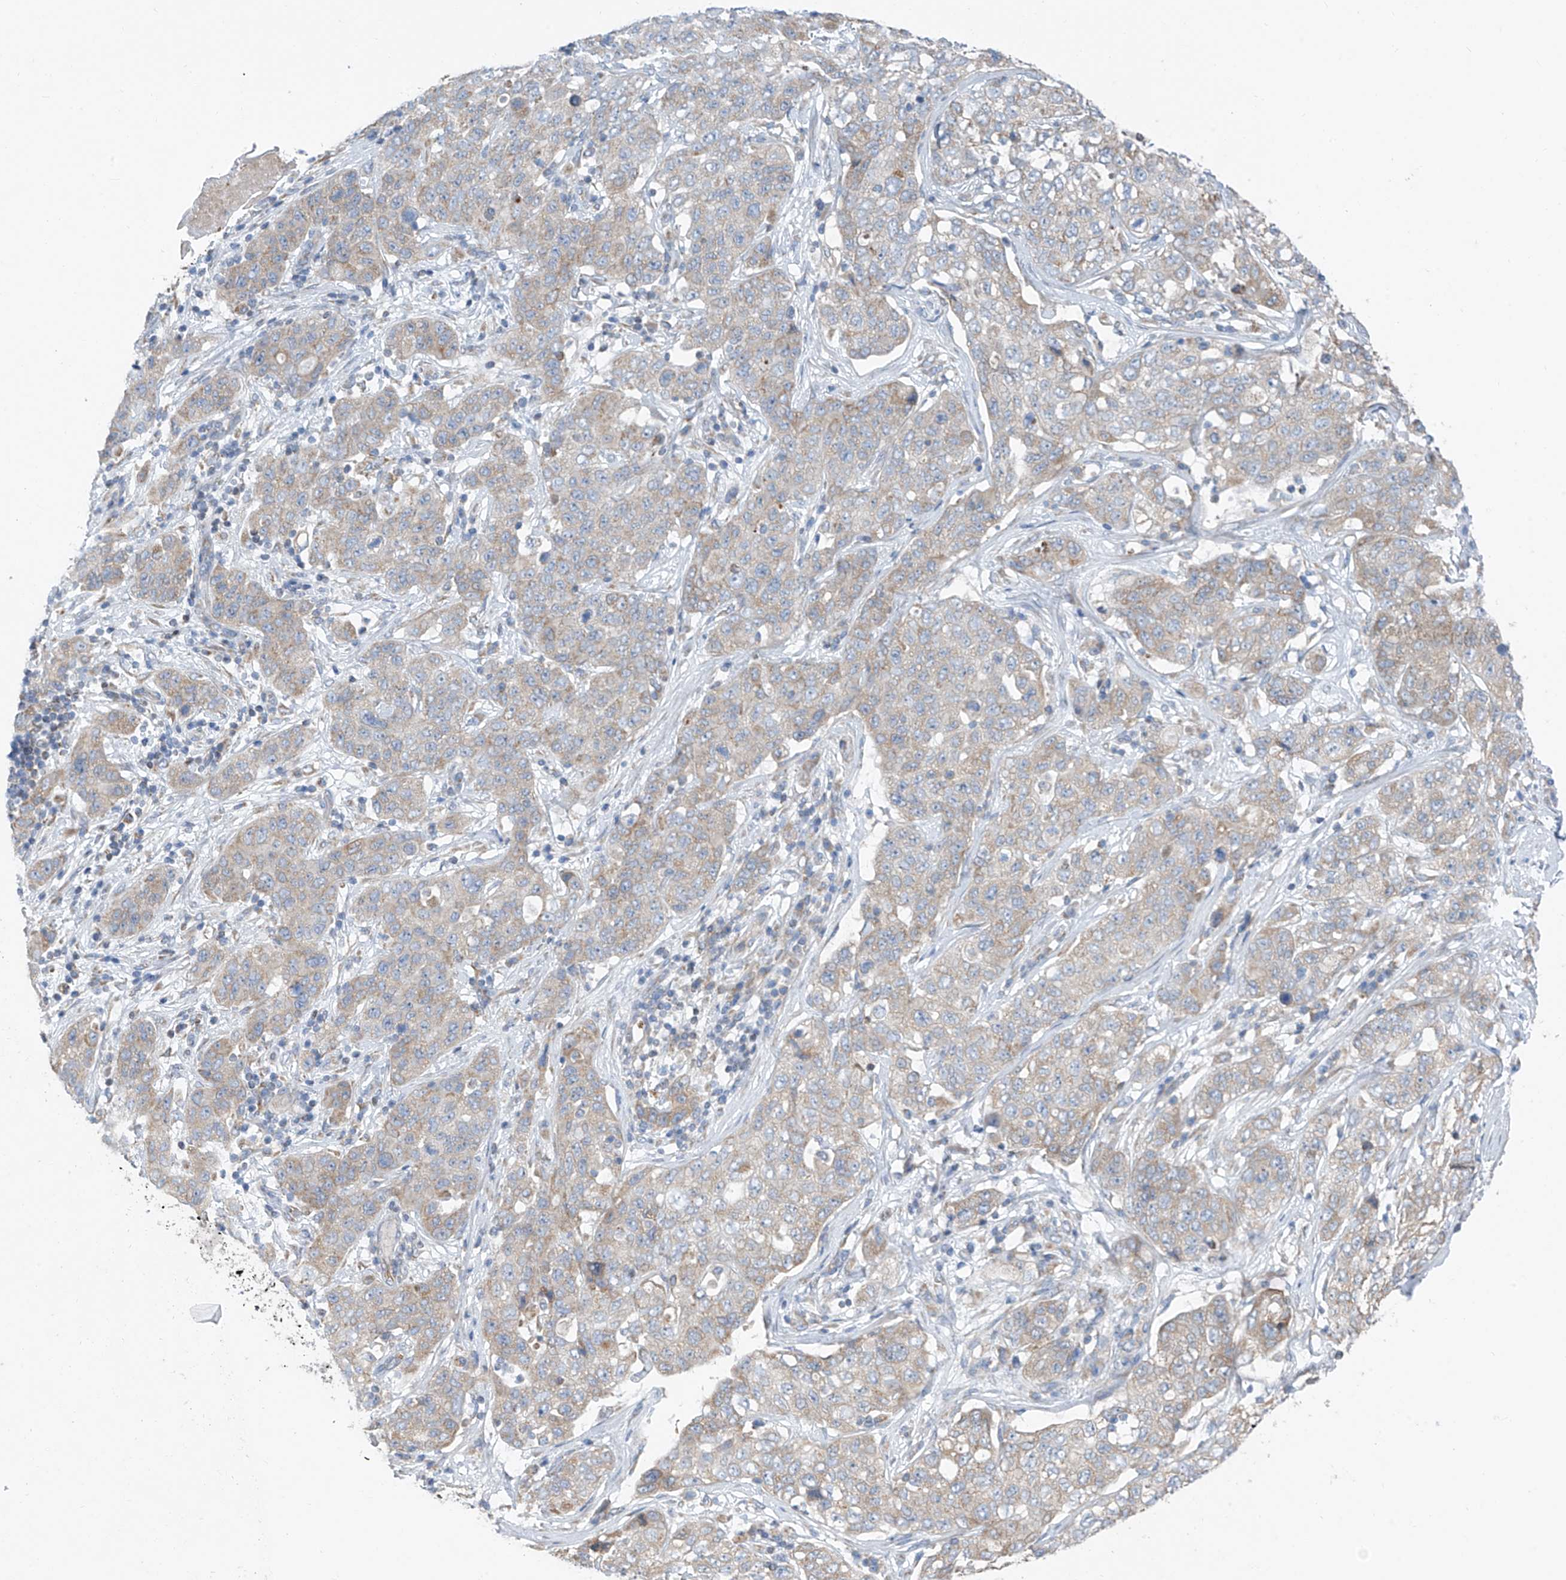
{"staining": {"intensity": "weak", "quantity": "25%-75%", "location": "cytoplasmic/membranous"}, "tissue": "stomach cancer", "cell_type": "Tumor cells", "image_type": "cancer", "snomed": [{"axis": "morphology", "description": "Normal tissue, NOS"}, {"axis": "morphology", "description": "Adenocarcinoma, NOS"}, {"axis": "topography", "description": "Lymph node"}, {"axis": "topography", "description": "Stomach"}], "caption": "Human stomach cancer stained with a brown dye reveals weak cytoplasmic/membranous positive expression in about 25%-75% of tumor cells.", "gene": "EOMES", "patient": {"sex": "male", "age": 48}}